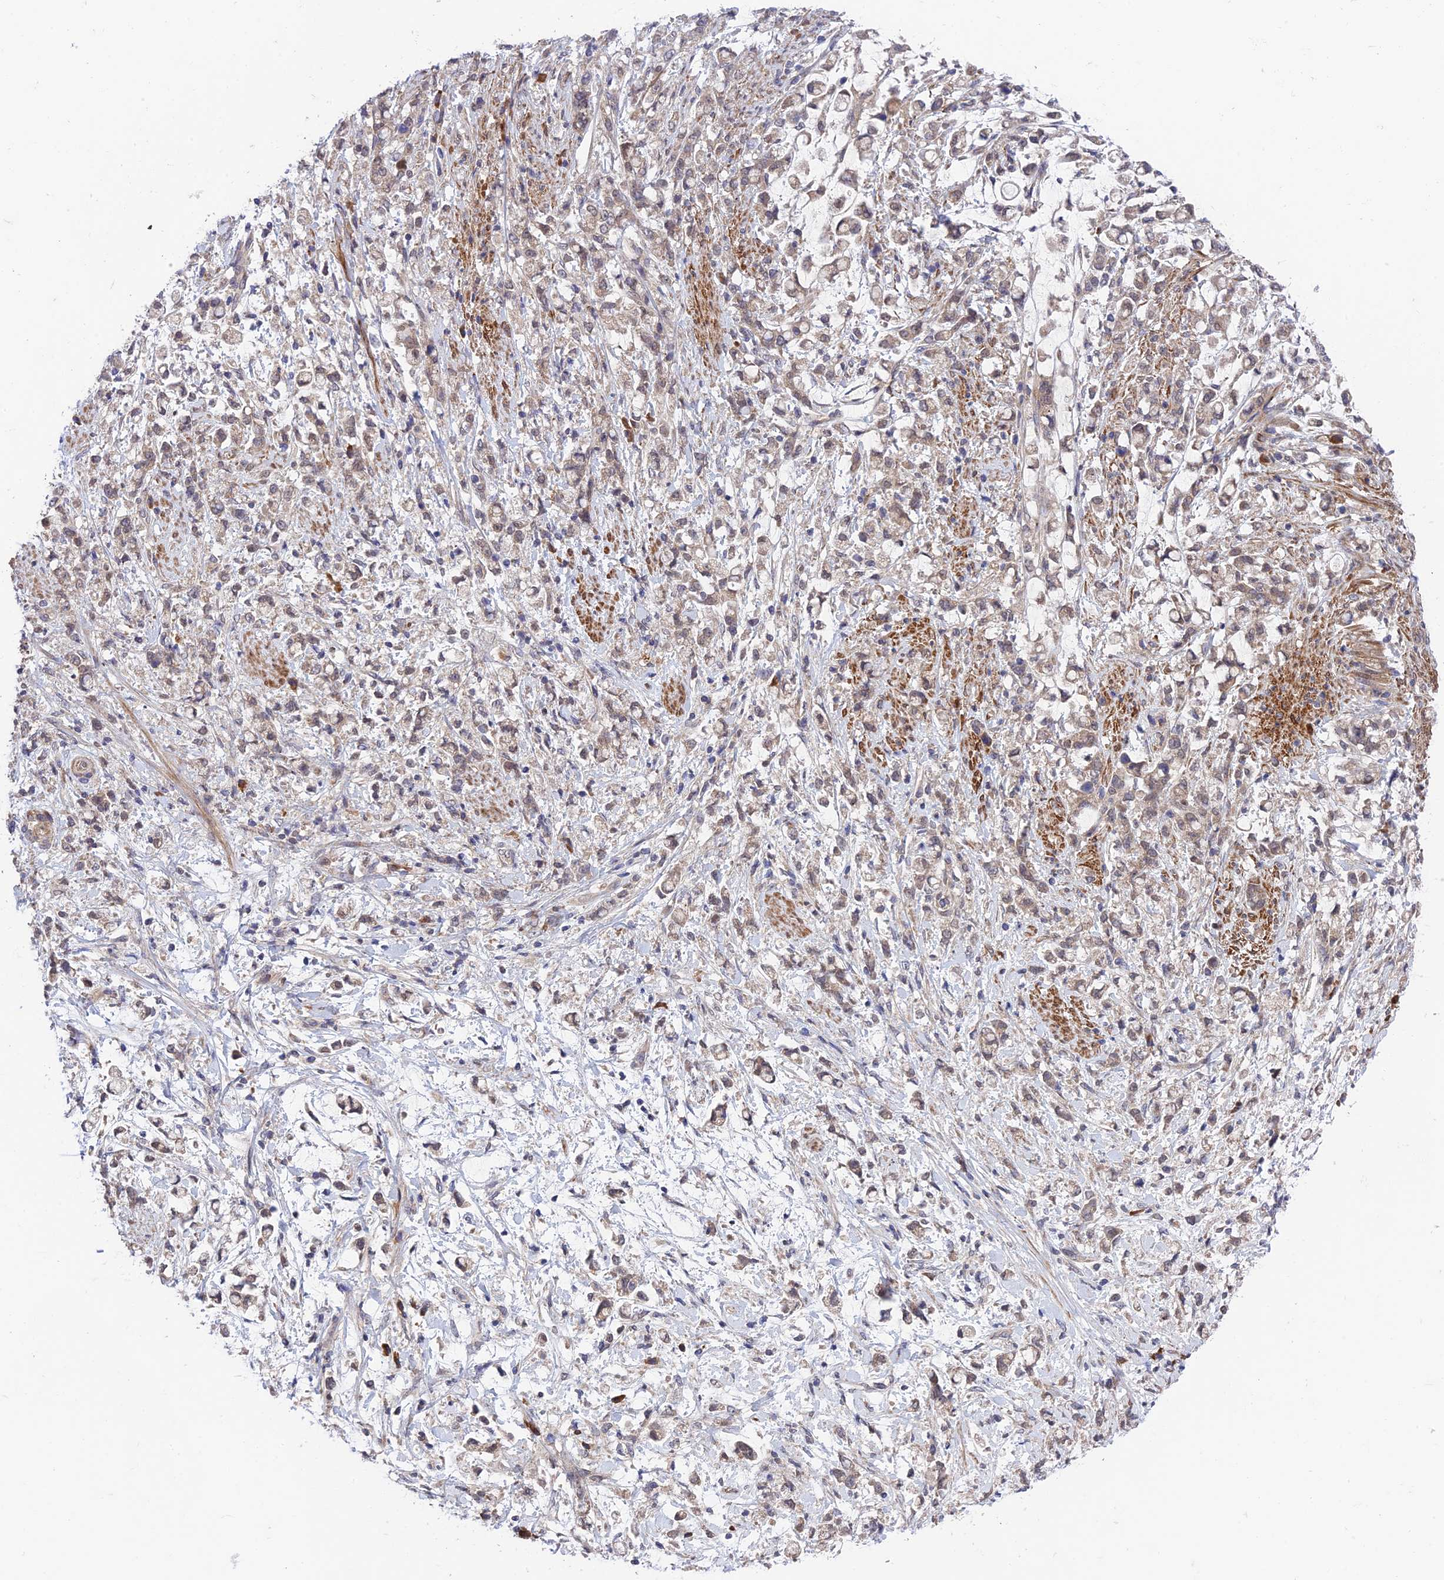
{"staining": {"intensity": "weak", "quantity": "<25%", "location": "cytoplasmic/membranous"}, "tissue": "stomach cancer", "cell_type": "Tumor cells", "image_type": "cancer", "snomed": [{"axis": "morphology", "description": "Adenocarcinoma, NOS"}, {"axis": "topography", "description": "Stomach"}], "caption": "This is an IHC image of human stomach adenocarcinoma. There is no expression in tumor cells.", "gene": "UROS", "patient": {"sex": "female", "age": 60}}